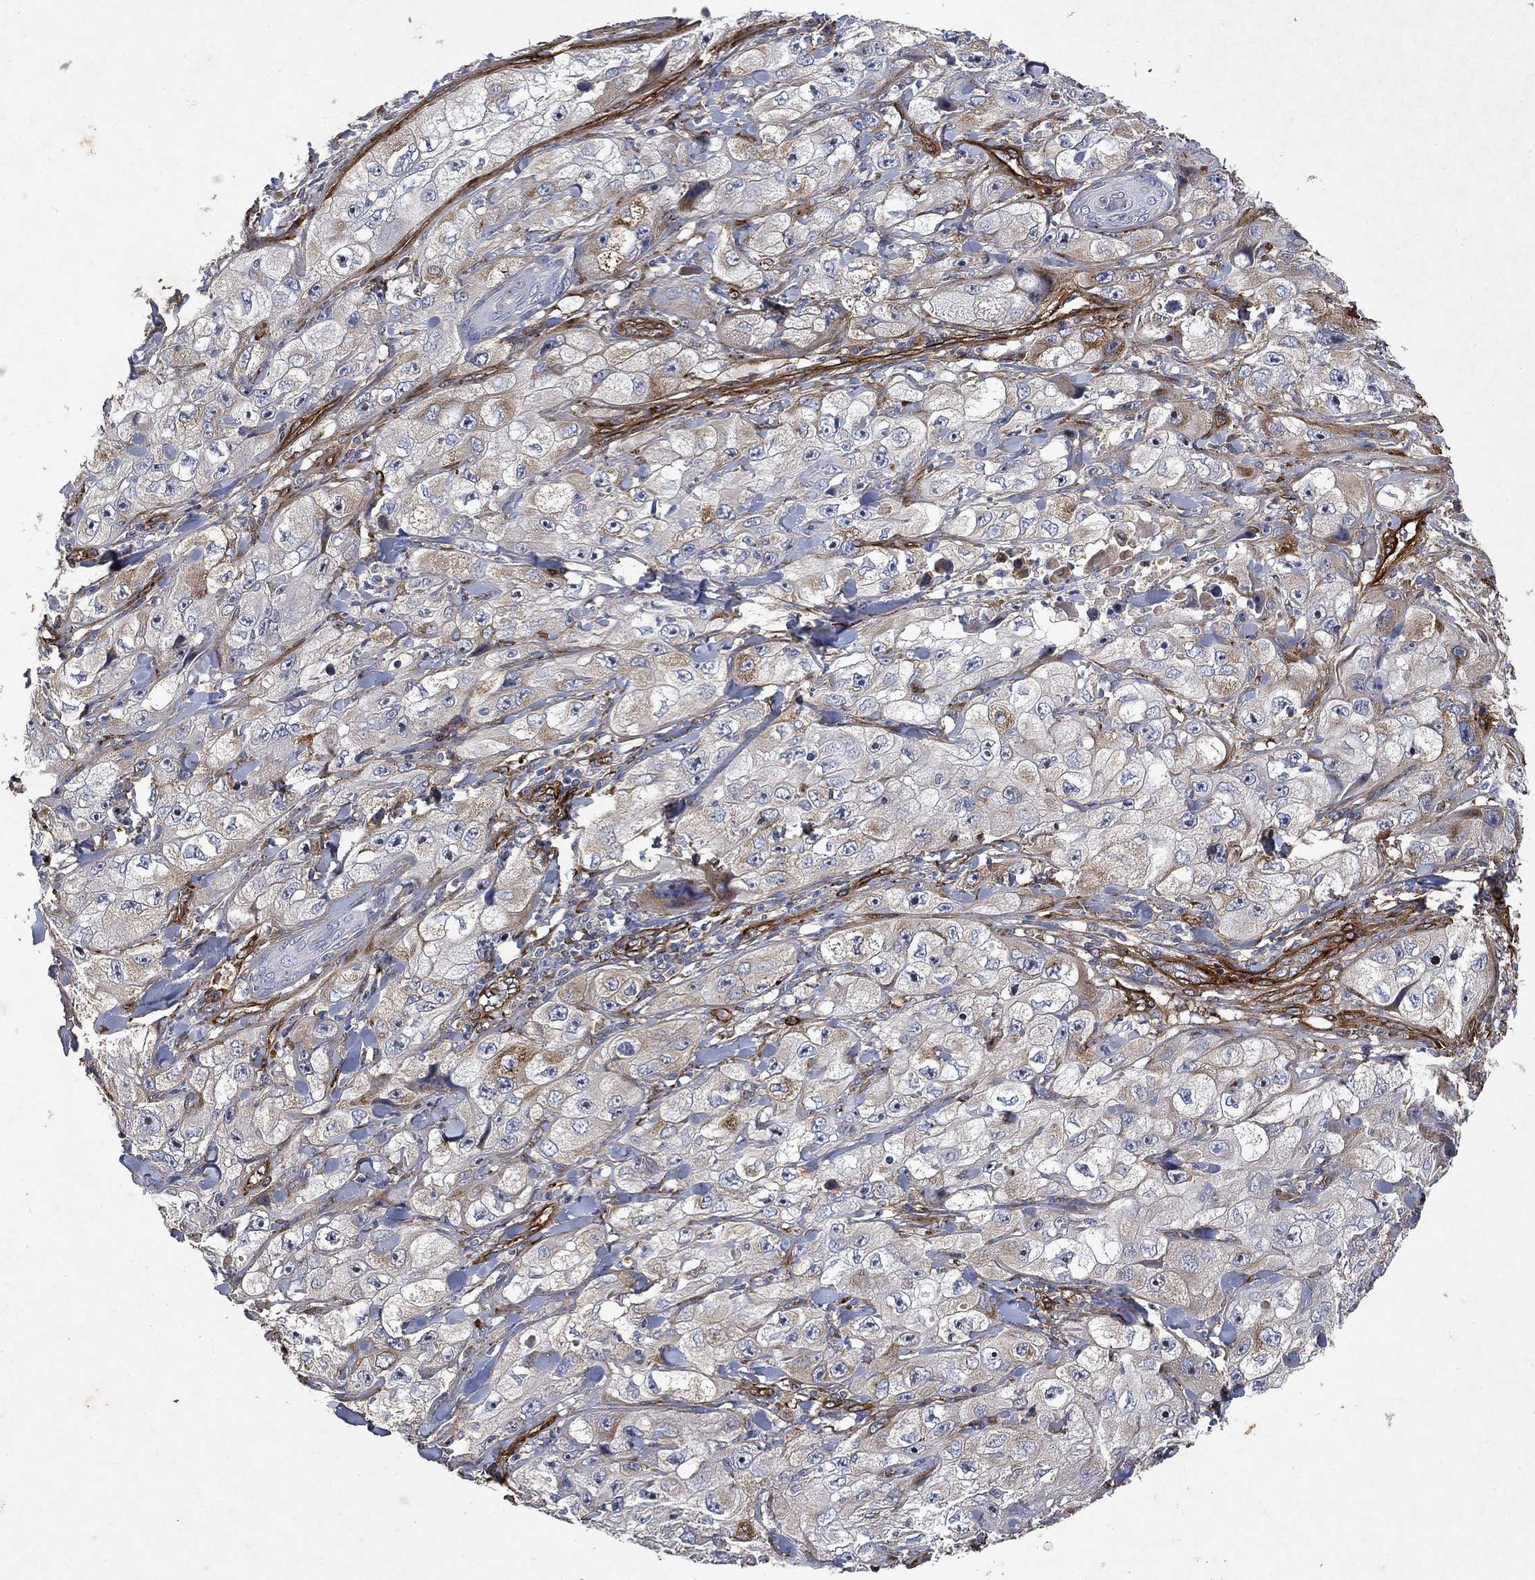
{"staining": {"intensity": "negative", "quantity": "none", "location": "none"}, "tissue": "skin cancer", "cell_type": "Tumor cells", "image_type": "cancer", "snomed": [{"axis": "morphology", "description": "Squamous cell carcinoma, NOS"}, {"axis": "topography", "description": "Skin"}, {"axis": "topography", "description": "Subcutis"}], "caption": "A high-resolution image shows immunohistochemistry staining of squamous cell carcinoma (skin), which displays no significant expression in tumor cells. (Stains: DAB (3,3'-diaminobenzidine) immunohistochemistry (IHC) with hematoxylin counter stain, Microscopy: brightfield microscopy at high magnification).", "gene": "COL4A2", "patient": {"sex": "male", "age": 73}}